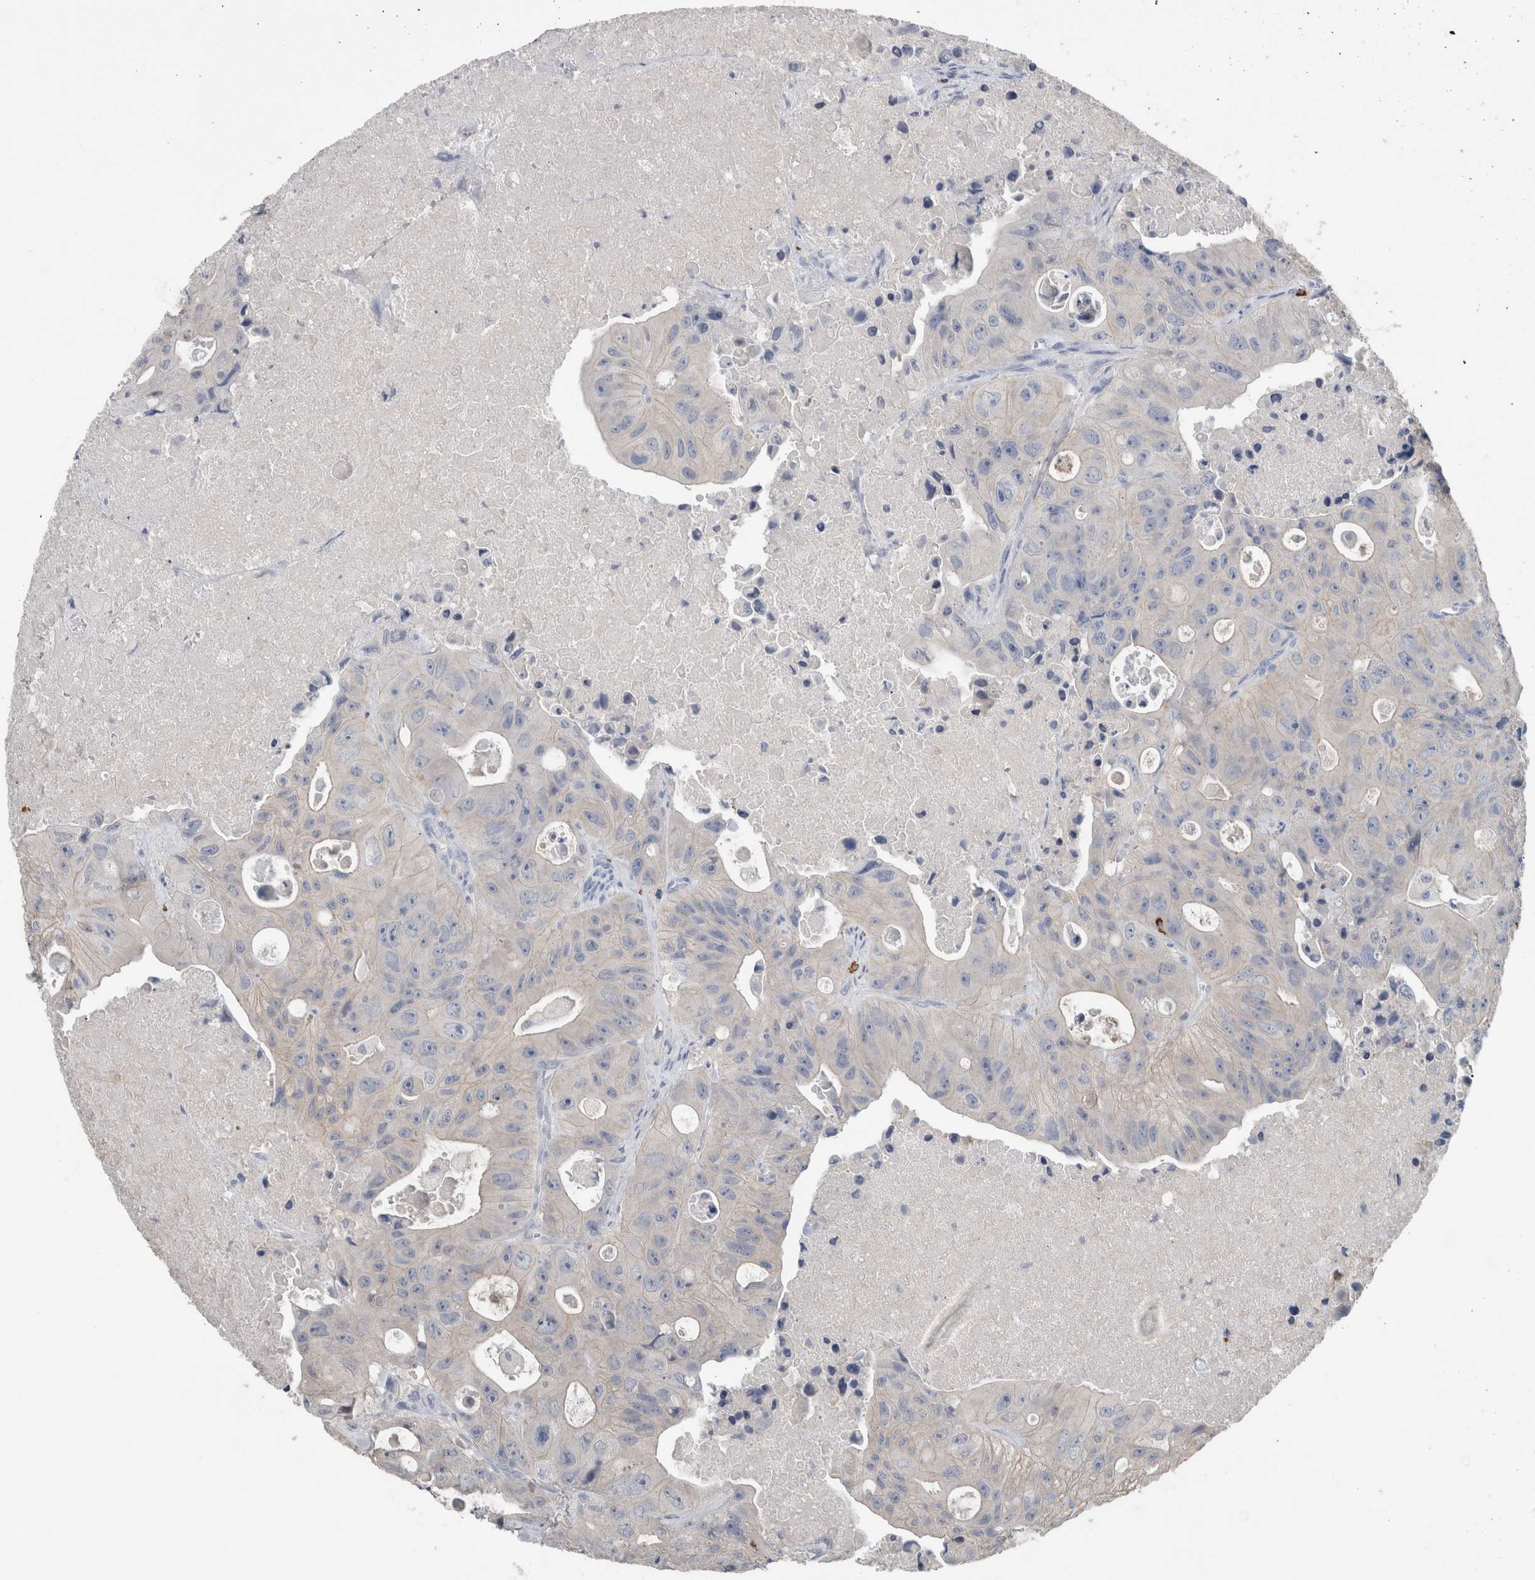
{"staining": {"intensity": "negative", "quantity": "none", "location": "none"}, "tissue": "colorectal cancer", "cell_type": "Tumor cells", "image_type": "cancer", "snomed": [{"axis": "morphology", "description": "Adenocarcinoma, NOS"}, {"axis": "topography", "description": "Colon"}], "caption": "Tumor cells are negative for protein expression in human adenocarcinoma (colorectal). (DAB (3,3'-diaminobenzidine) immunohistochemistry, high magnification).", "gene": "CRNN", "patient": {"sex": "female", "age": 46}}